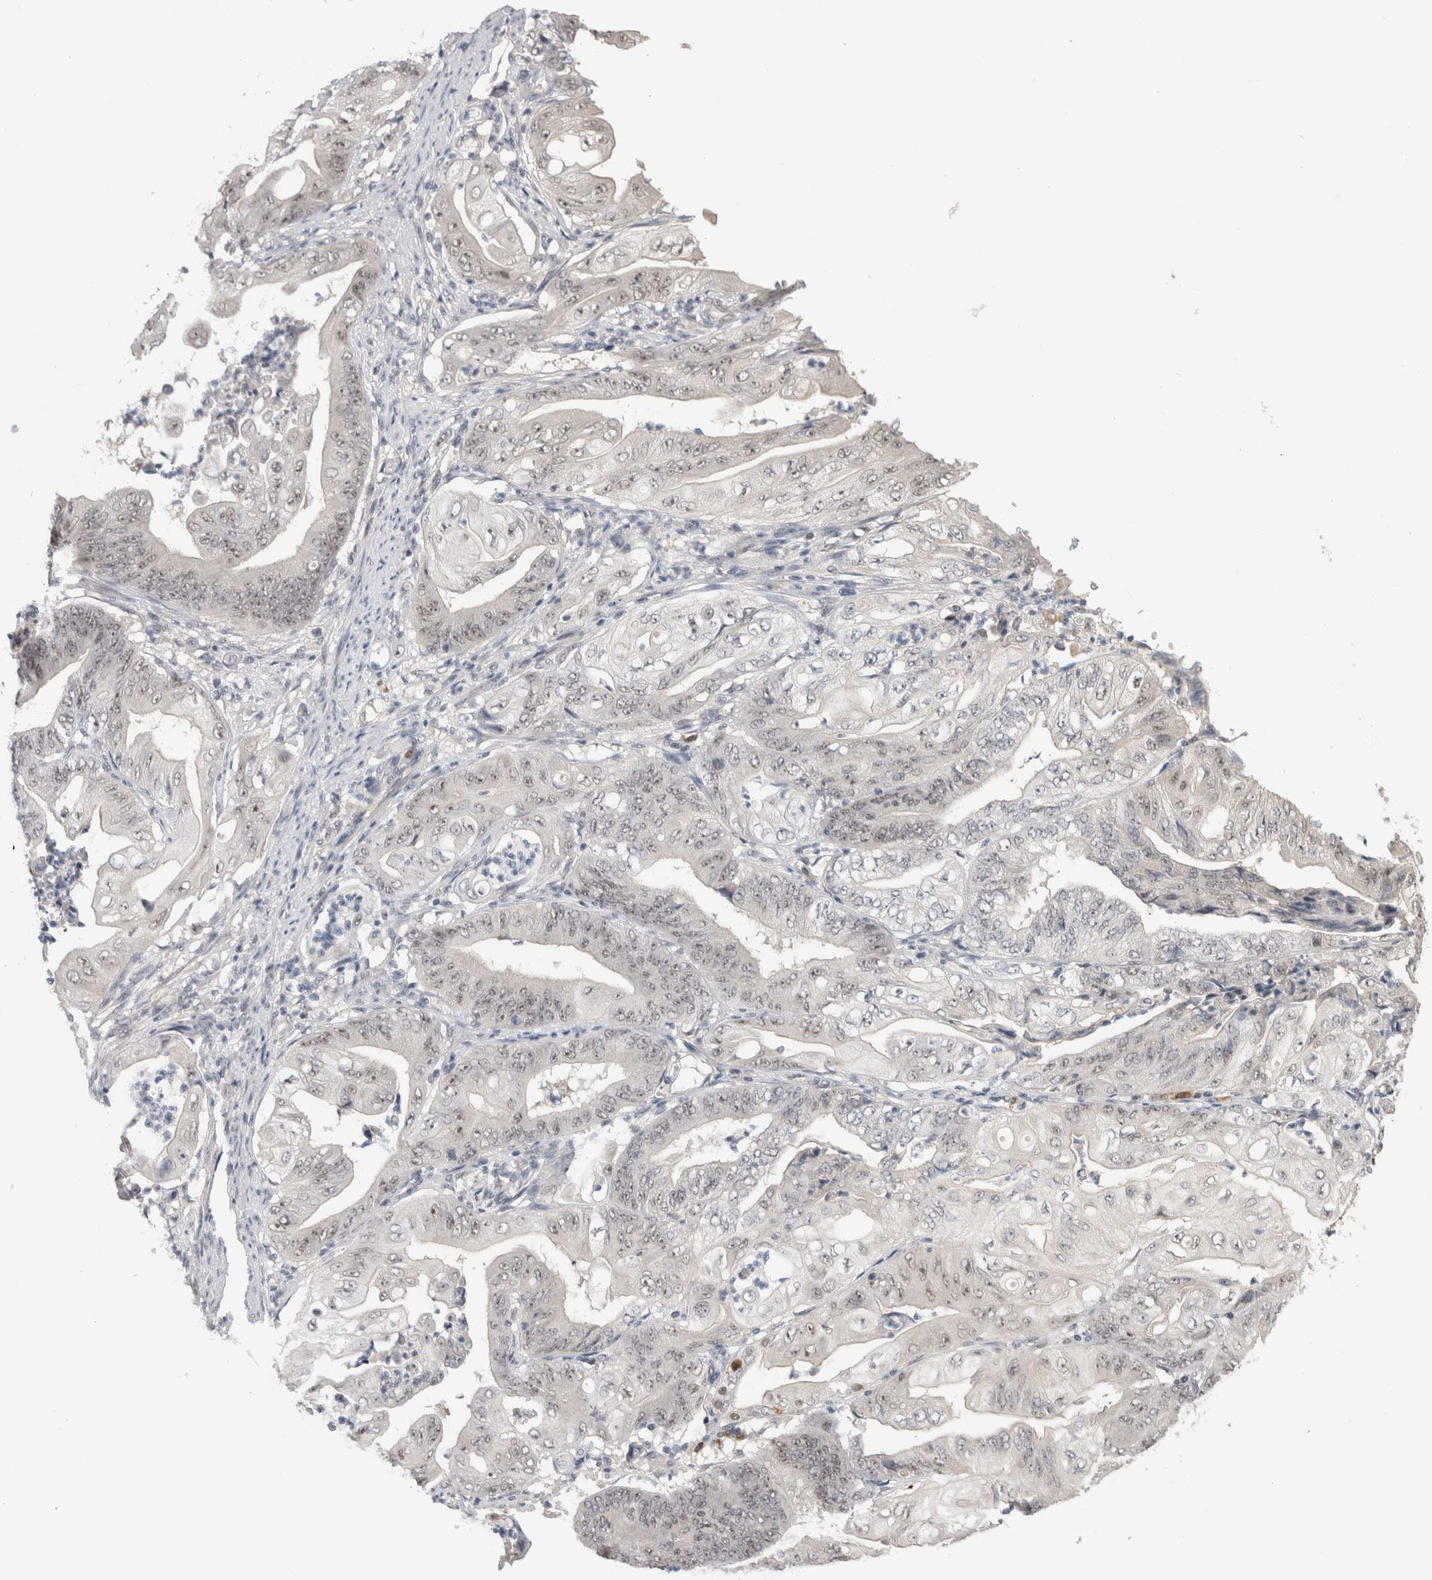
{"staining": {"intensity": "weak", "quantity": "25%-75%", "location": "nuclear"}, "tissue": "stomach cancer", "cell_type": "Tumor cells", "image_type": "cancer", "snomed": [{"axis": "morphology", "description": "Adenocarcinoma, NOS"}, {"axis": "topography", "description": "Stomach"}], "caption": "Immunohistochemistry histopathology image of human stomach cancer (adenocarcinoma) stained for a protein (brown), which shows low levels of weak nuclear staining in approximately 25%-75% of tumor cells.", "gene": "ZNF24", "patient": {"sex": "female", "age": 73}}